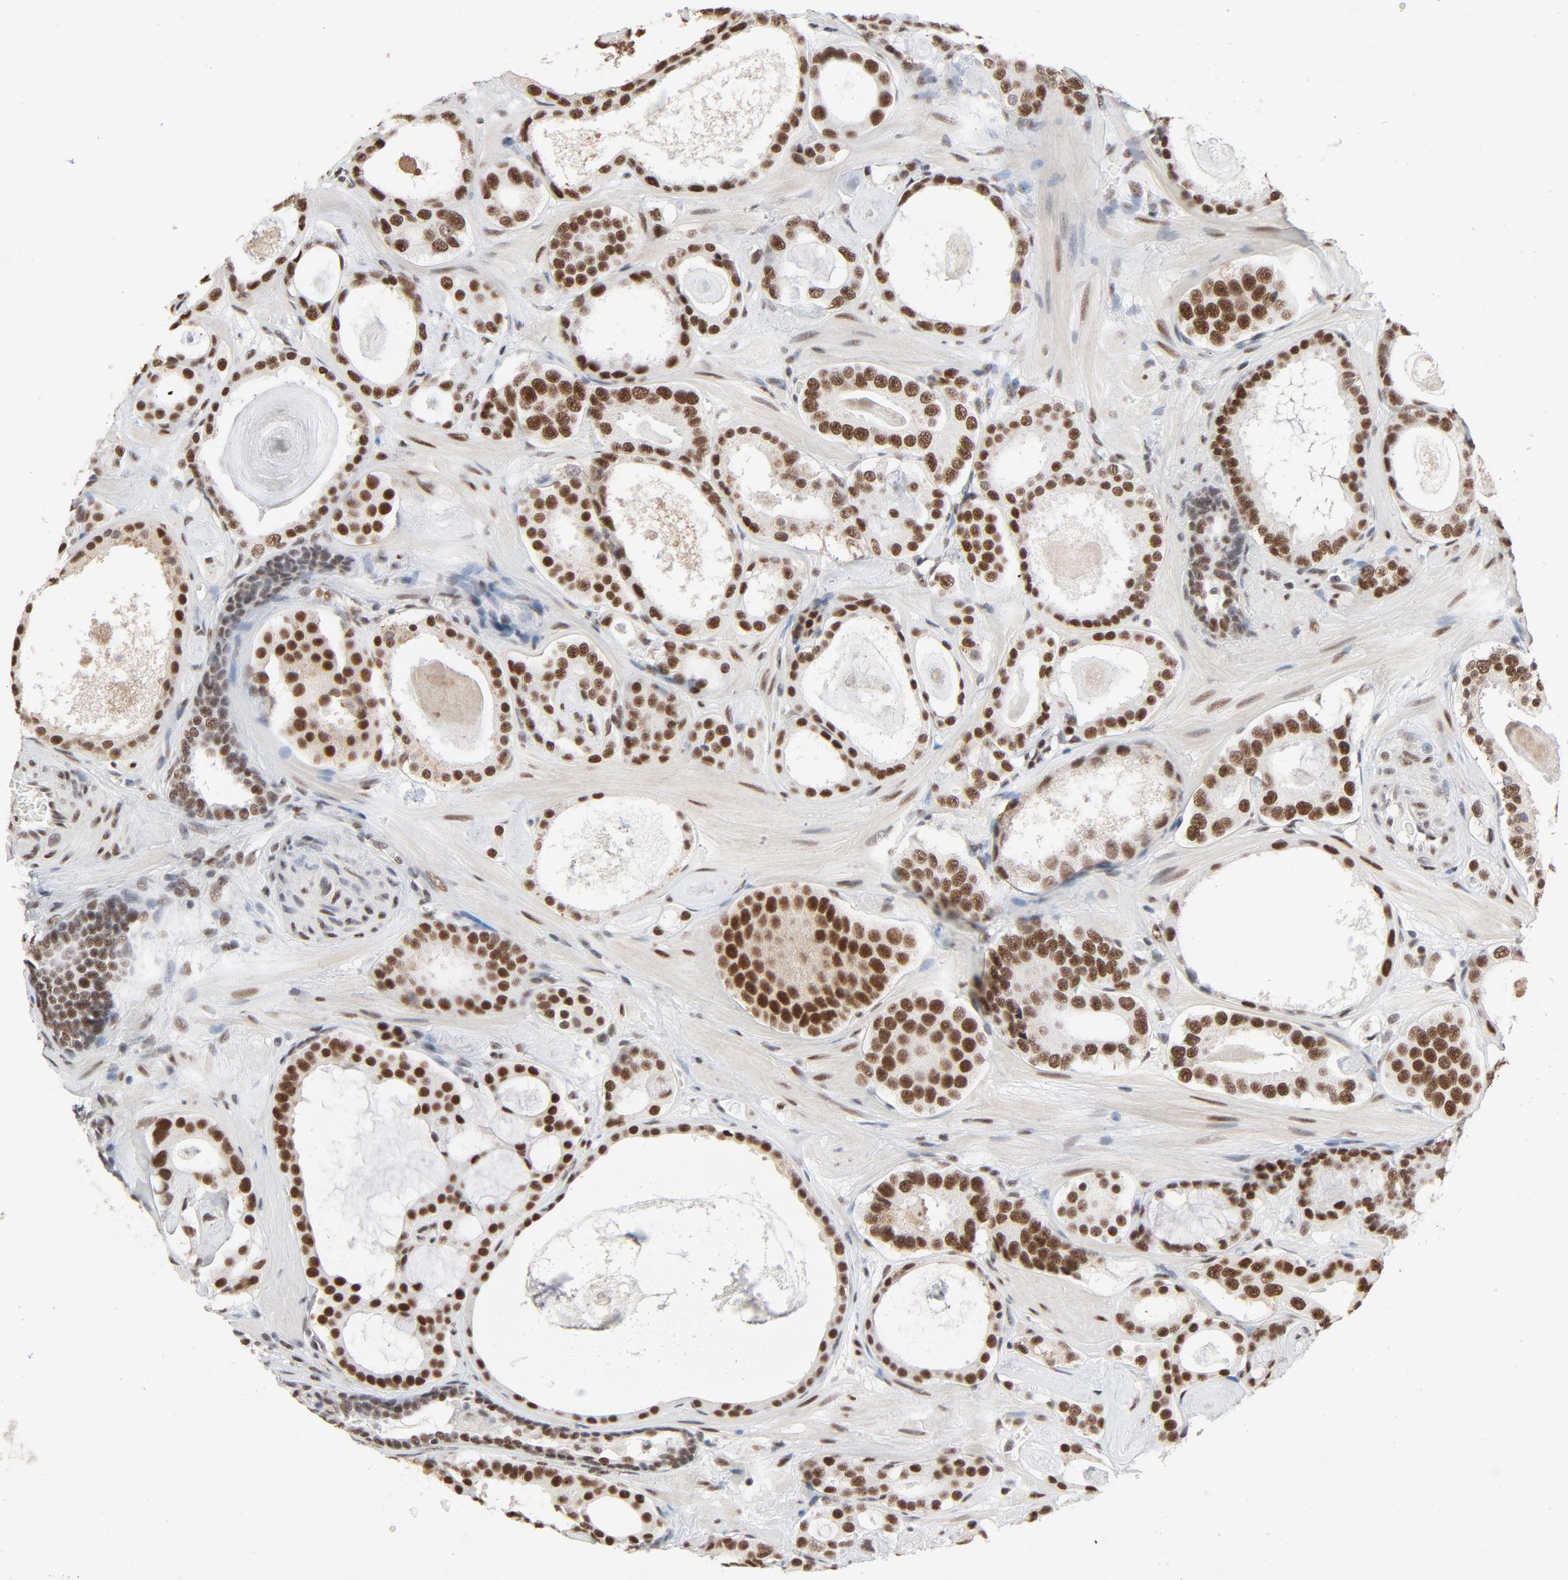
{"staining": {"intensity": "moderate", "quantity": ">75%", "location": "nuclear"}, "tissue": "prostate cancer", "cell_type": "Tumor cells", "image_type": "cancer", "snomed": [{"axis": "morphology", "description": "Adenocarcinoma, Low grade"}, {"axis": "topography", "description": "Prostate"}], "caption": "Immunohistochemistry histopathology image of neoplastic tissue: prostate cancer stained using IHC exhibits medium levels of moderate protein expression localized specifically in the nuclear of tumor cells, appearing as a nuclear brown color.", "gene": "MRE11", "patient": {"sex": "male", "age": 57}}